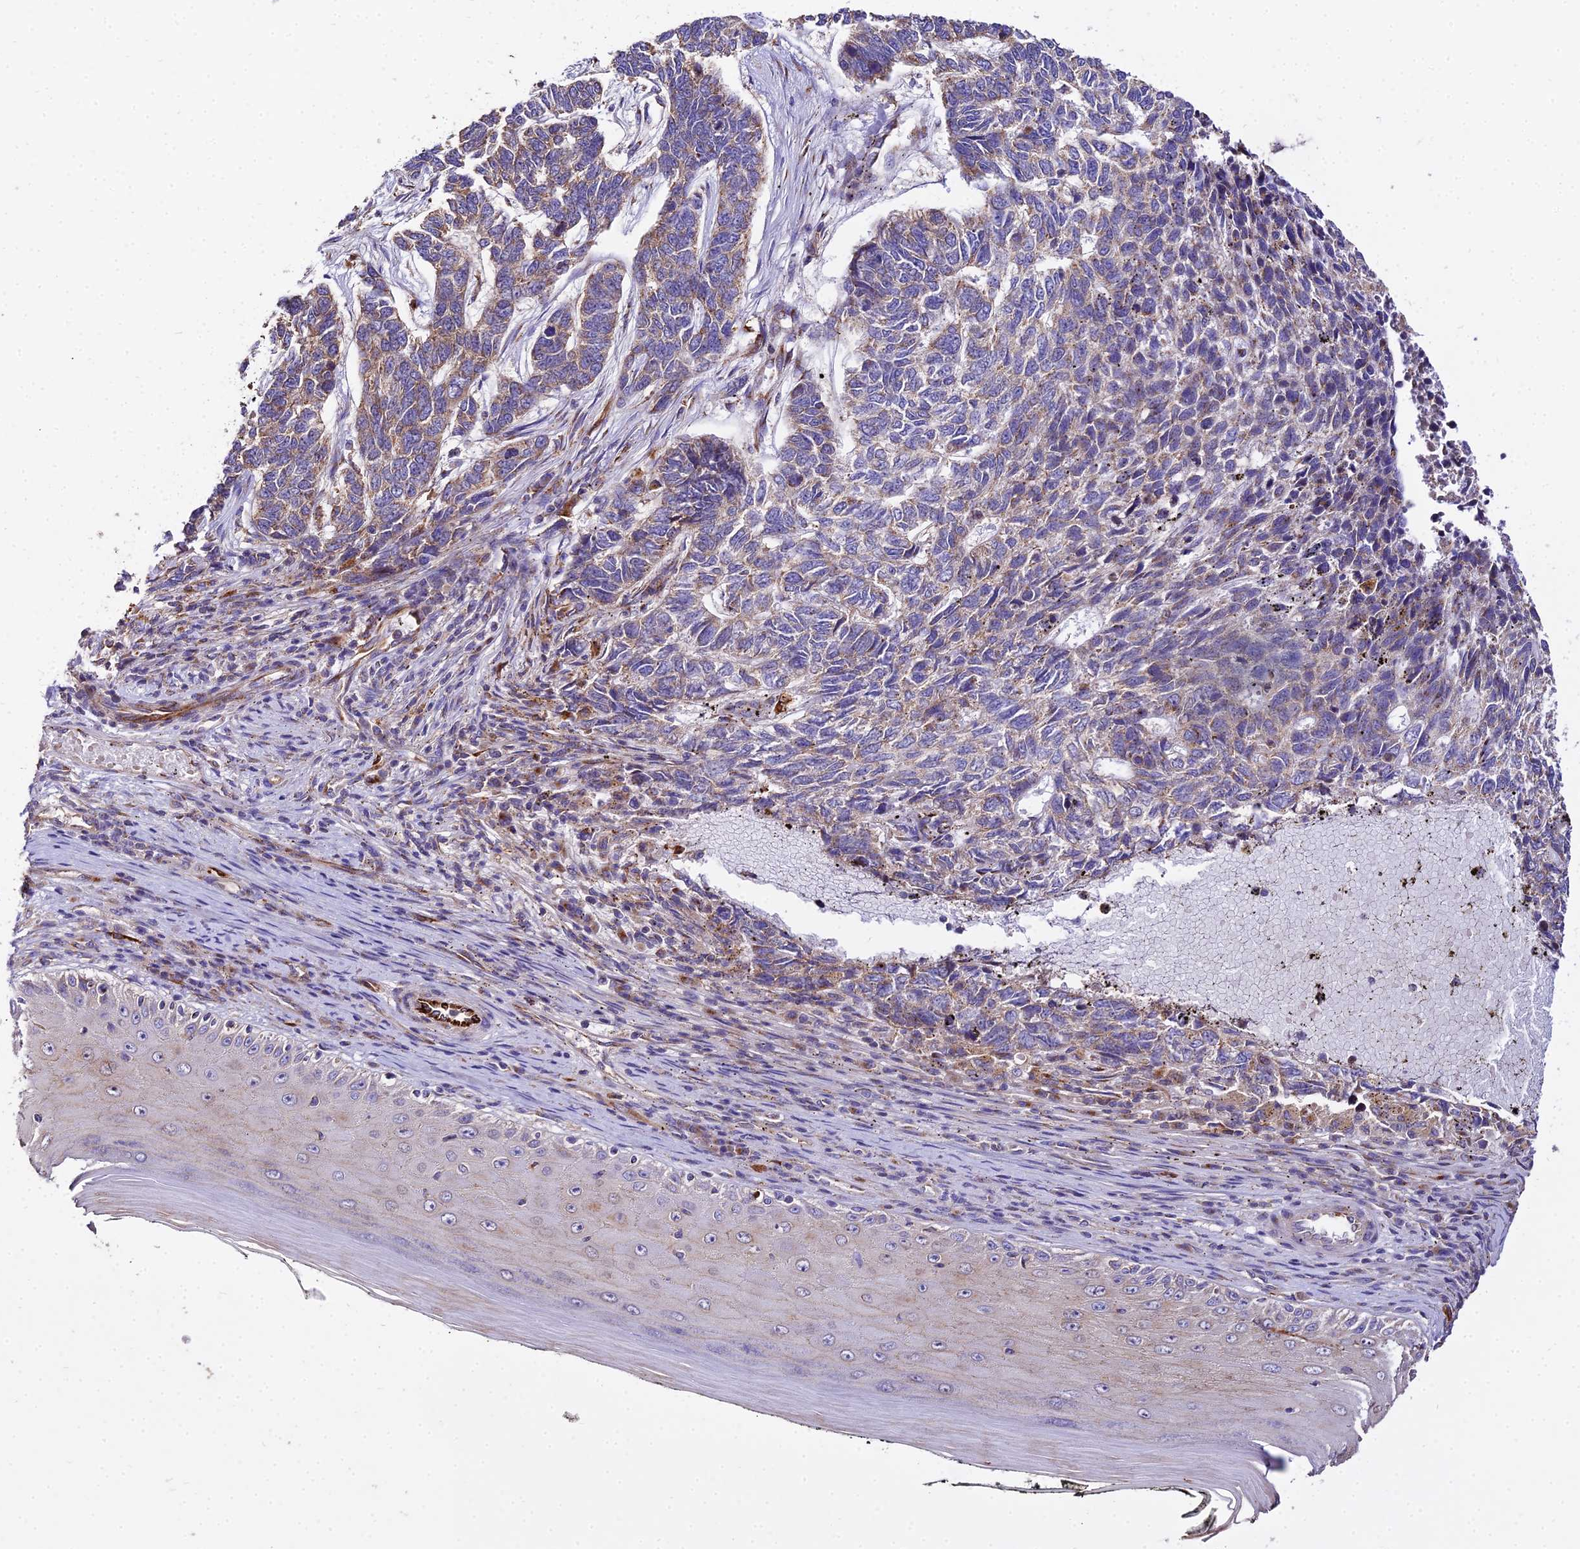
{"staining": {"intensity": "moderate", "quantity": "<25%", "location": "cytoplasmic/membranous"}, "tissue": "skin cancer", "cell_type": "Tumor cells", "image_type": "cancer", "snomed": [{"axis": "morphology", "description": "Basal cell carcinoma"}, {"axis": "topography", "description": "Skin"}], "caption": "Immunohistochemistry of human skin basal cell carcinoma shows low levels of moderate cytoplasmic/membranous positivity in approximately <25% of tumor cells. Using DAB (3,3'-diaminobenzidine) (brown) and hematoxylin (blue) stains, captured at high magnification using brightfield microscopy.", "gene": "PEX19", "patient": {"sex": "female", "age": 65}}